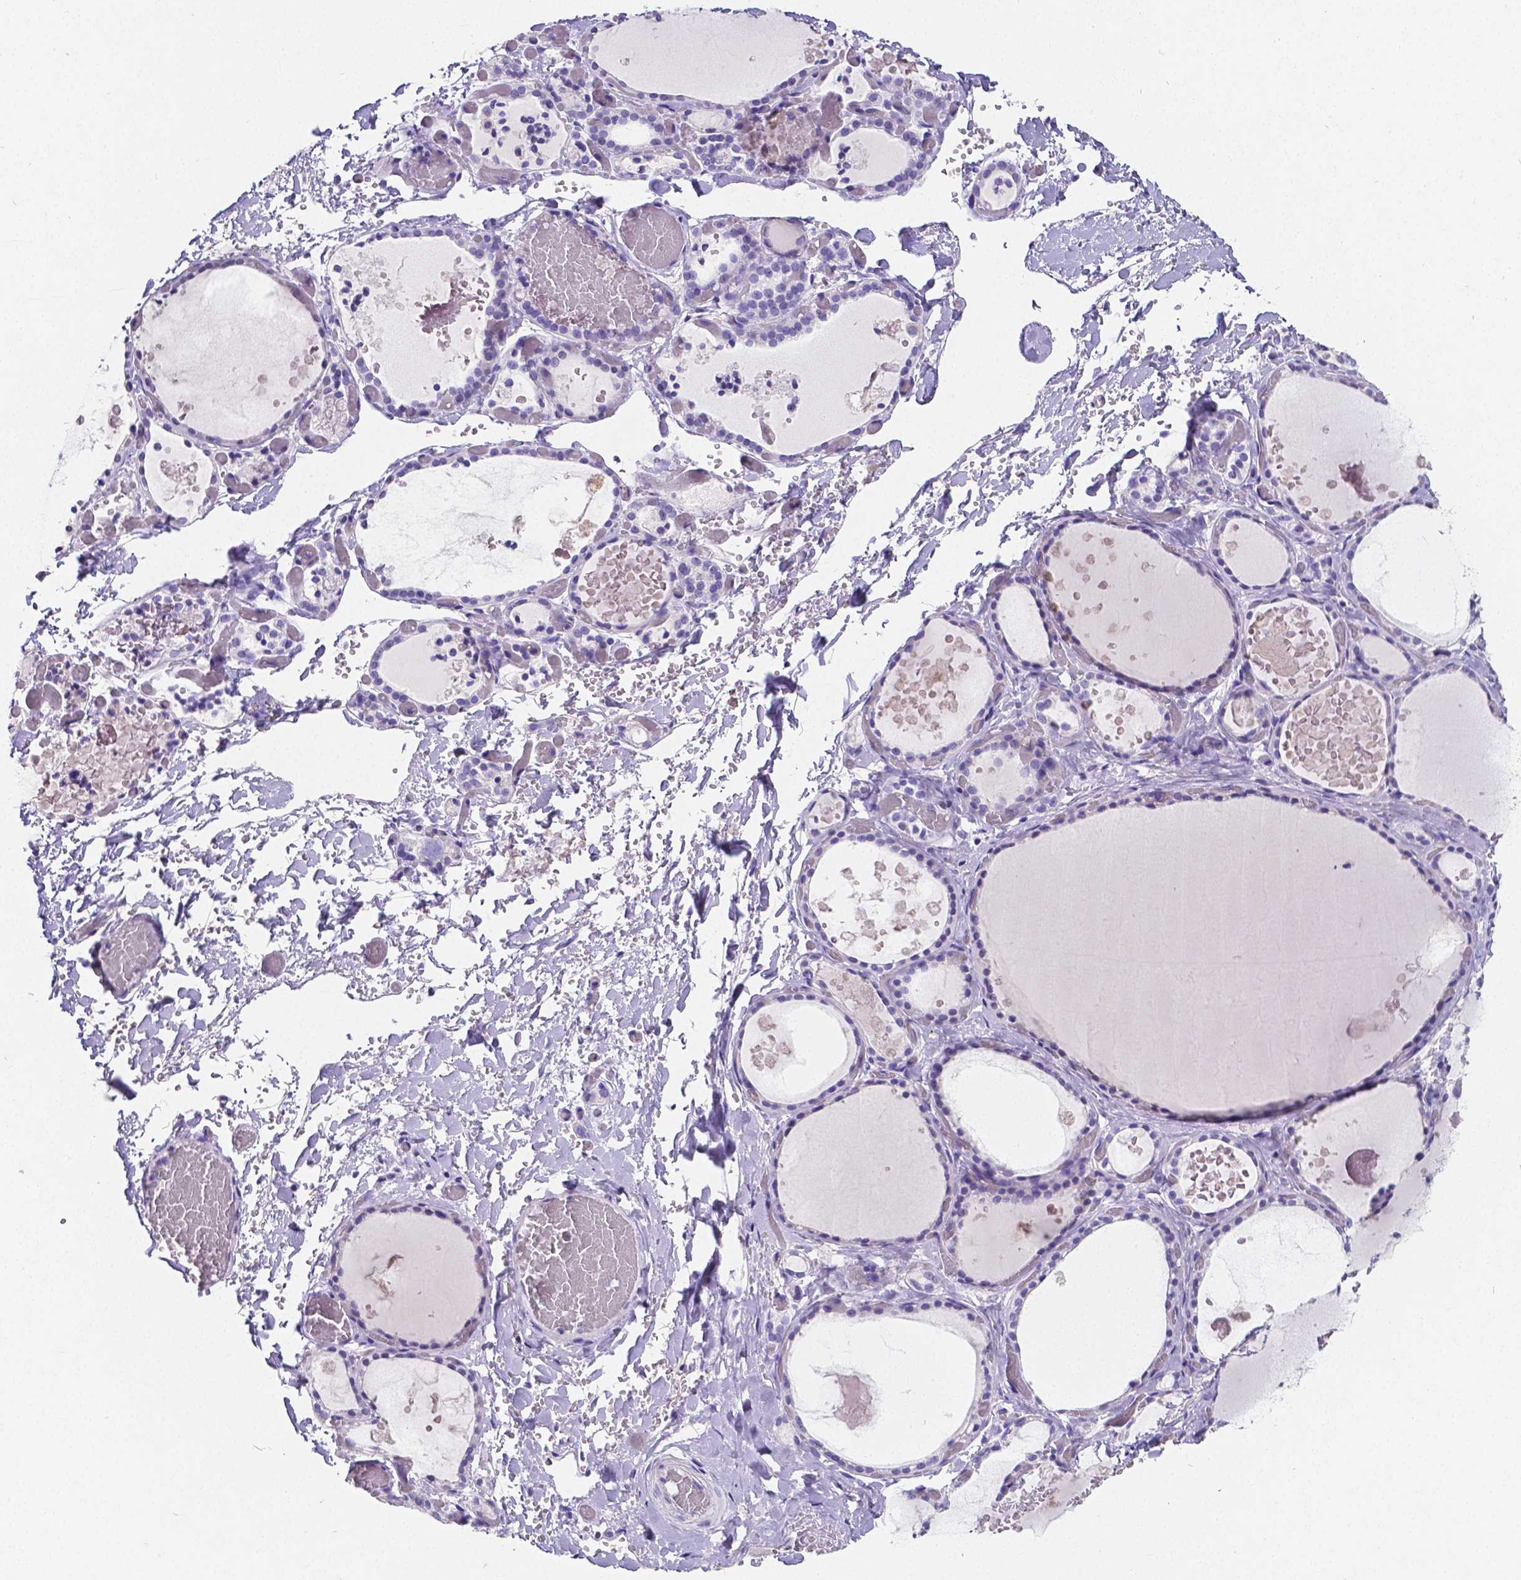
{"staining": {"intensity": "negative", "quantity": "none", "location": "none"}, "tissue": "thyroid gland", "cell_type": "Glandular cells", "image_type": "normal", "snomed": [{"axis": "morphology", "description": "Normal tissue, NOS"}, {"axis": "topography", "description": "Thyroid gland"}], "caption": "Immunohistochemistry photomicrograph of benign human thyroid gland stained for a protein (brown), which exhibits no expression in glandular cells. (DAB (3,3'-diaminobenzidine) IHC, high magnification).", "gene": "SATB2", "patient": {"sex": "female", "age": 56}}